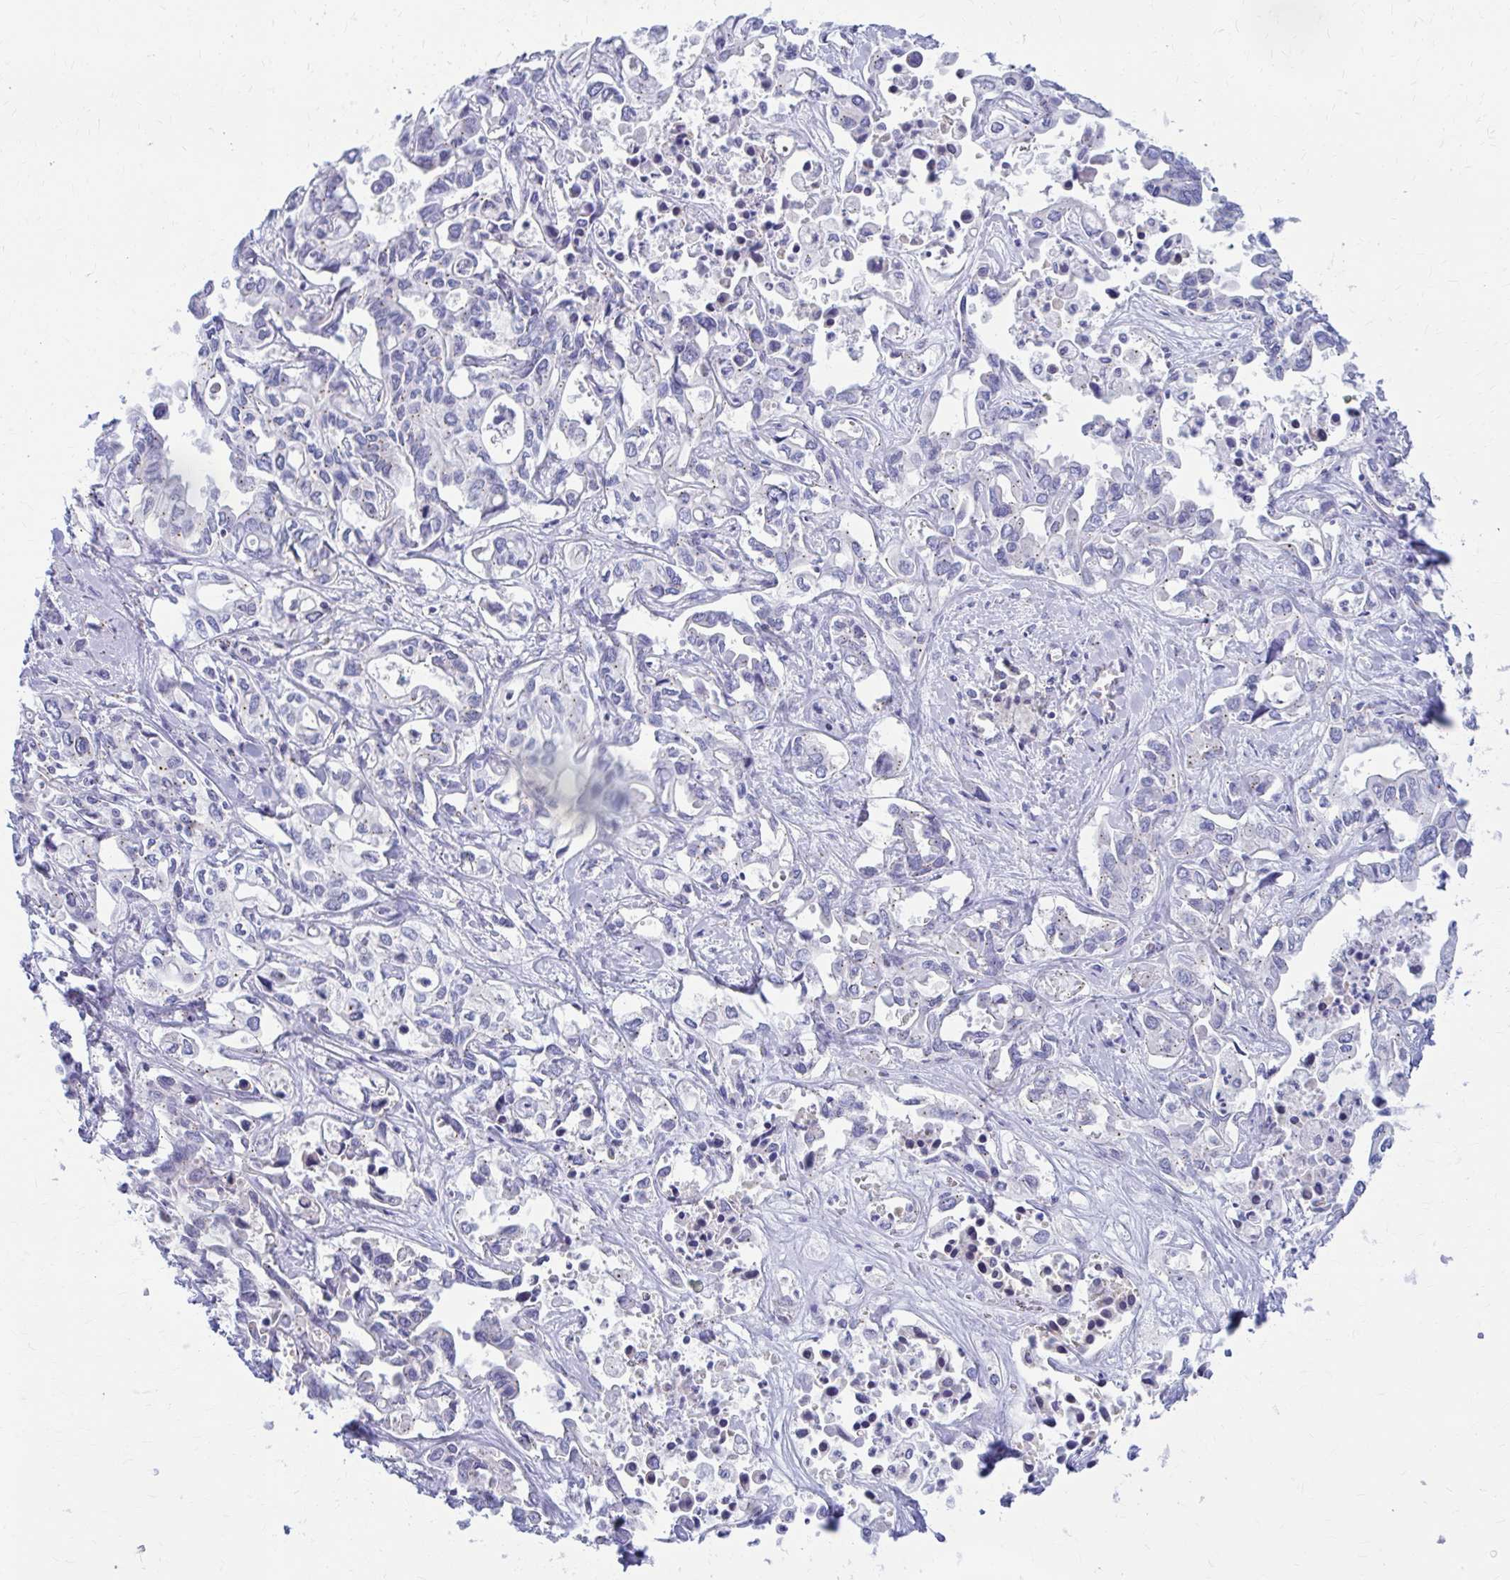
{"staining": {"intensity": "negative", "quantity": "none", "location": "none"}, "tissue": "liver cancer", "cell_type": "Tumor cells", "image_type": "cancer", "snomed": [{"axis": "morphology", "description": "Cholangiocarcinoma"}, {"axis": "topography", "description": "Liver"}], "caption": "Tumor cells show no significant positivity in liver cancer.", "gene": "RADIL", "patient": {"sex": "female", "age": 64}}